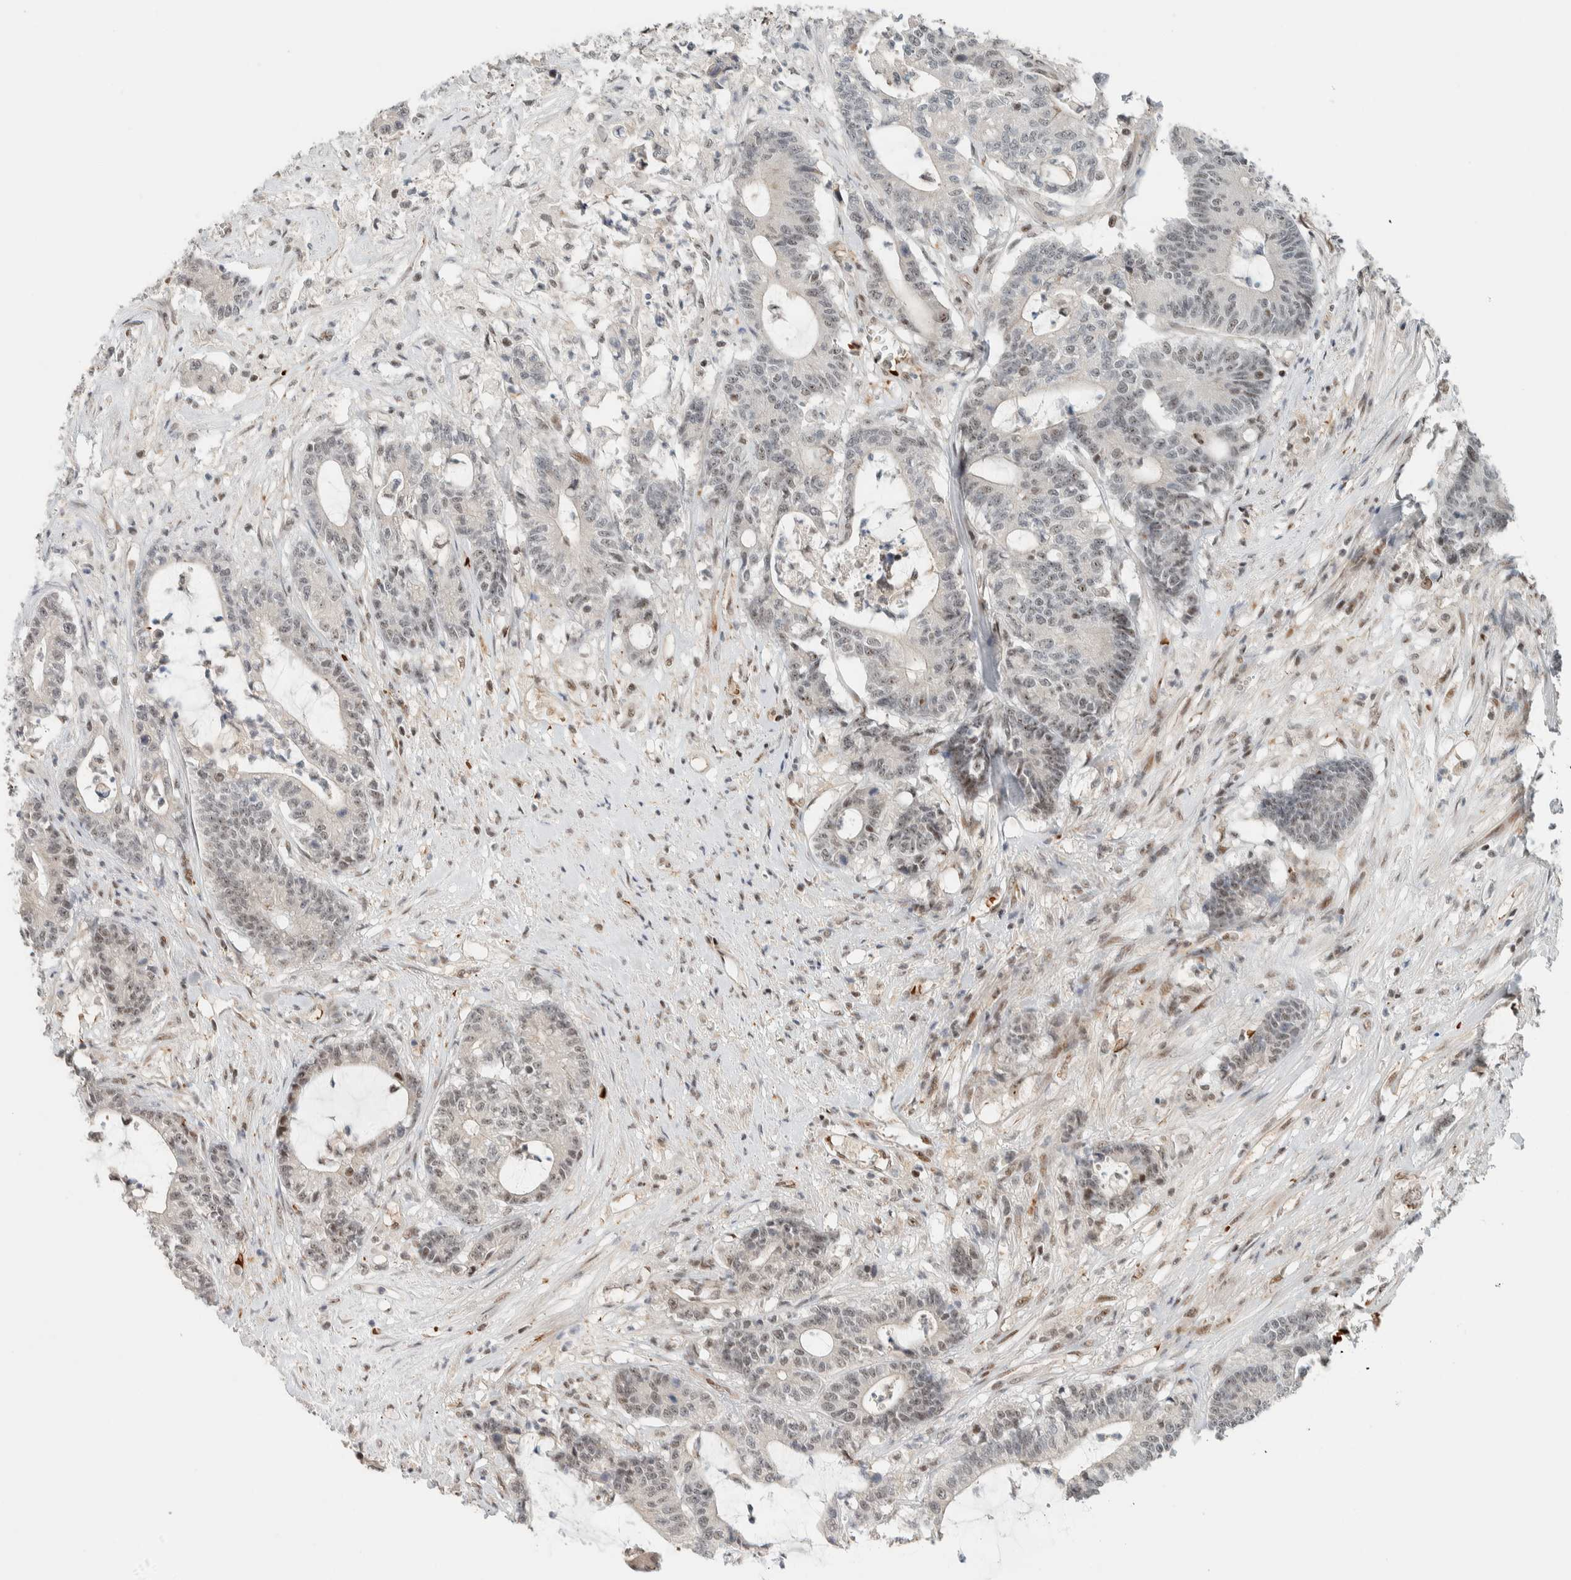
{"staining": {"intensity": "weak", "quantity": "<25%", "location": "nuclear"}, "tissue": "colorectal cancer", "cell_type": "Tumor cells", "image_type": "cancer", "snomed": [{"axis": "morphology", "description": "Adenocarcinoma, NOS"}, {"axis": "topography", "description": "Colon"}], "caption": "Immunohistochemistry of human colorectal cancer shows no positivity in tumor cells. Nuclei are stained in blue.", "gene": "ZBTB2", "patient": {"sex": "female", "age": 84}}